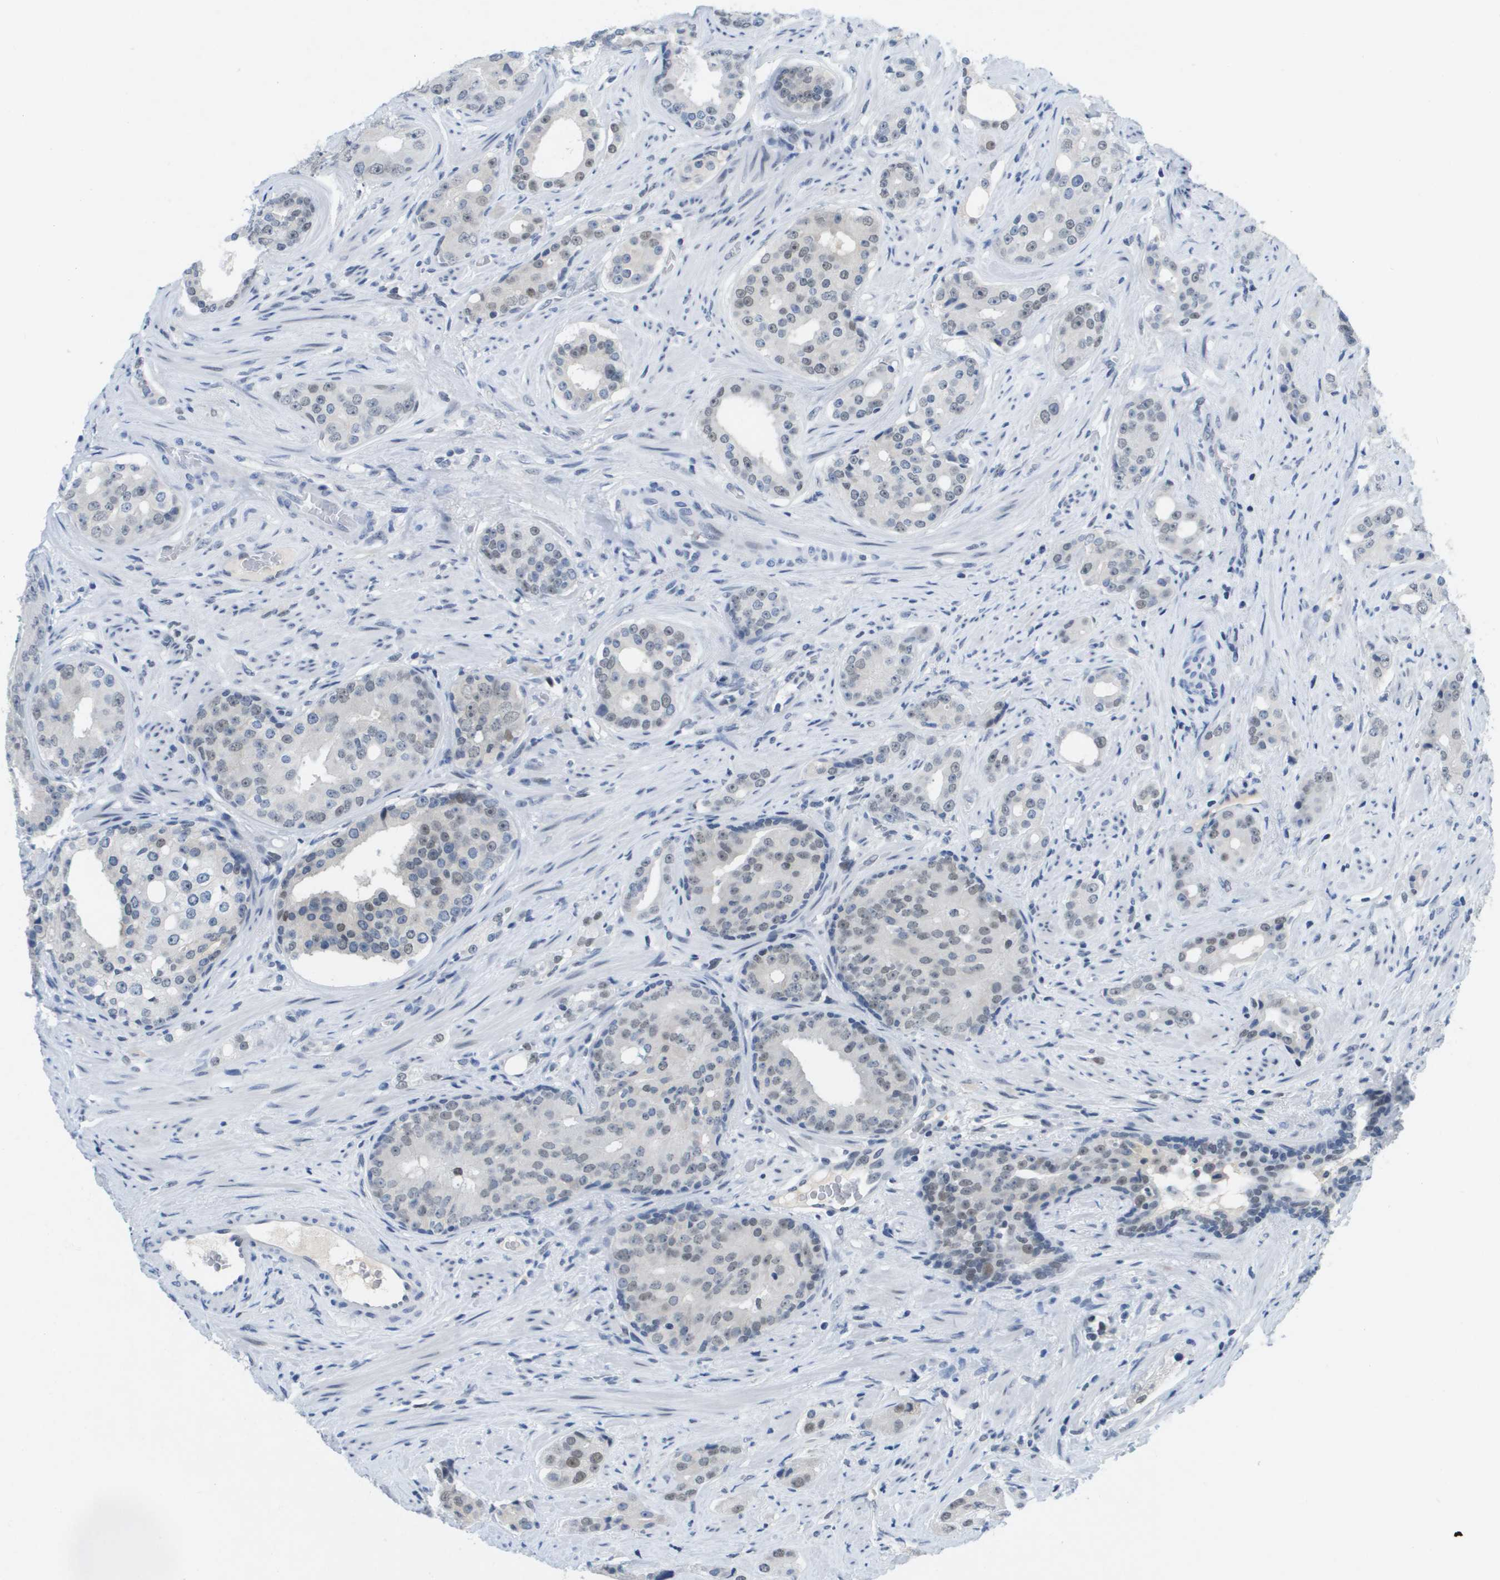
{"staining": {"intensity": "weak", "quantity": "<25%", "location": "nuclear"}, "tissue": "prostate cancer", "cell_type": "Tumor cells", "image_type": "cancer", "snomed": [{"axis": "morphology", "description": "Adenocarcinoma, High grade"}, {"axis": "topography", "description": "Prostate"}], "caption": "Prostate cancer (high-grade adenocarcinoma) was stained to show a protein in brown. There is no significant staining in tumor cells. Nuclei are stained in blue.", "gene": "TP53RK", "patient": {"sex": "male", "age": 71}}